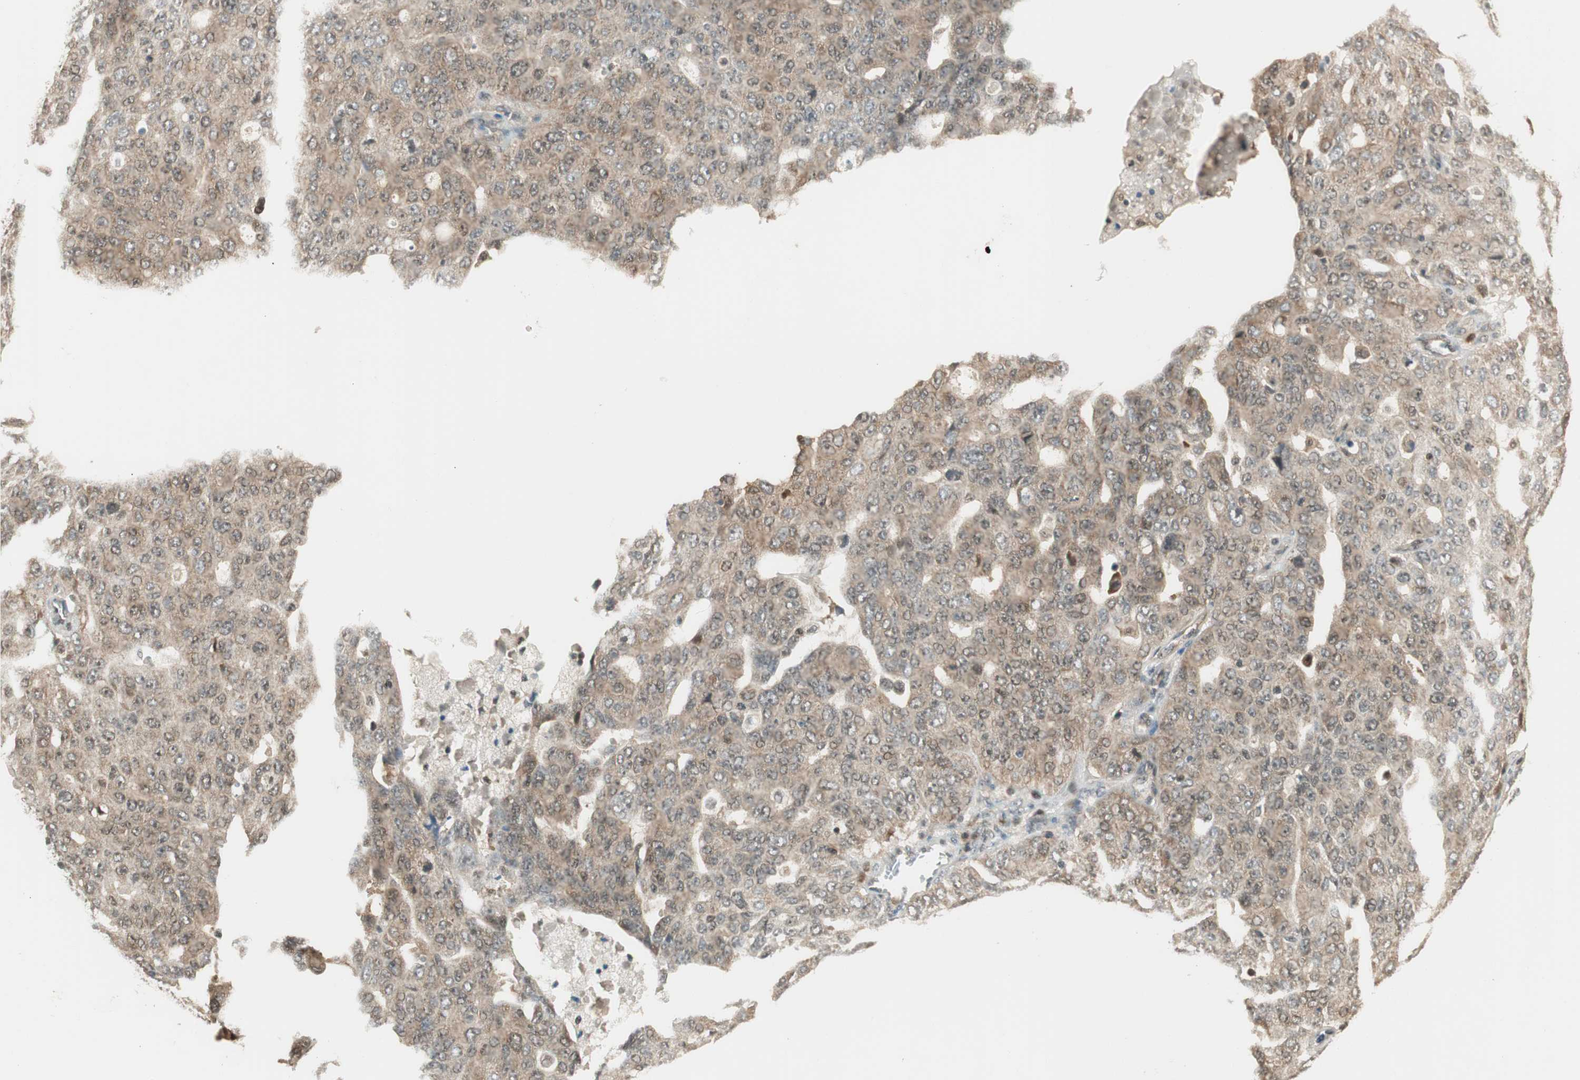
{"staining": {"intensity": "weak", "quantity": "25%-75%", "location": "cytoplasmic/membranous"}, "tissue": "ovarian cancer", "cell_type": "Tumor cells", "image_type": "cancer", "snomed": [{"axis": "morphology", "description": "Carcinoma, endometroid"}, {"axis": "topography", "description": "Ovary"}], "caption": "Ovarian endometroid carcinoma tissue demonstrates weak cytoplasmic/membranous expression in approximately 25%-75% of tumor cells (DAB (3,3'-diaminobenzidine) IHC, brown staining for protein, blue staining for nuclei).", "gene": "IPO5", "patient": {"sex": "female", "age": 62}}